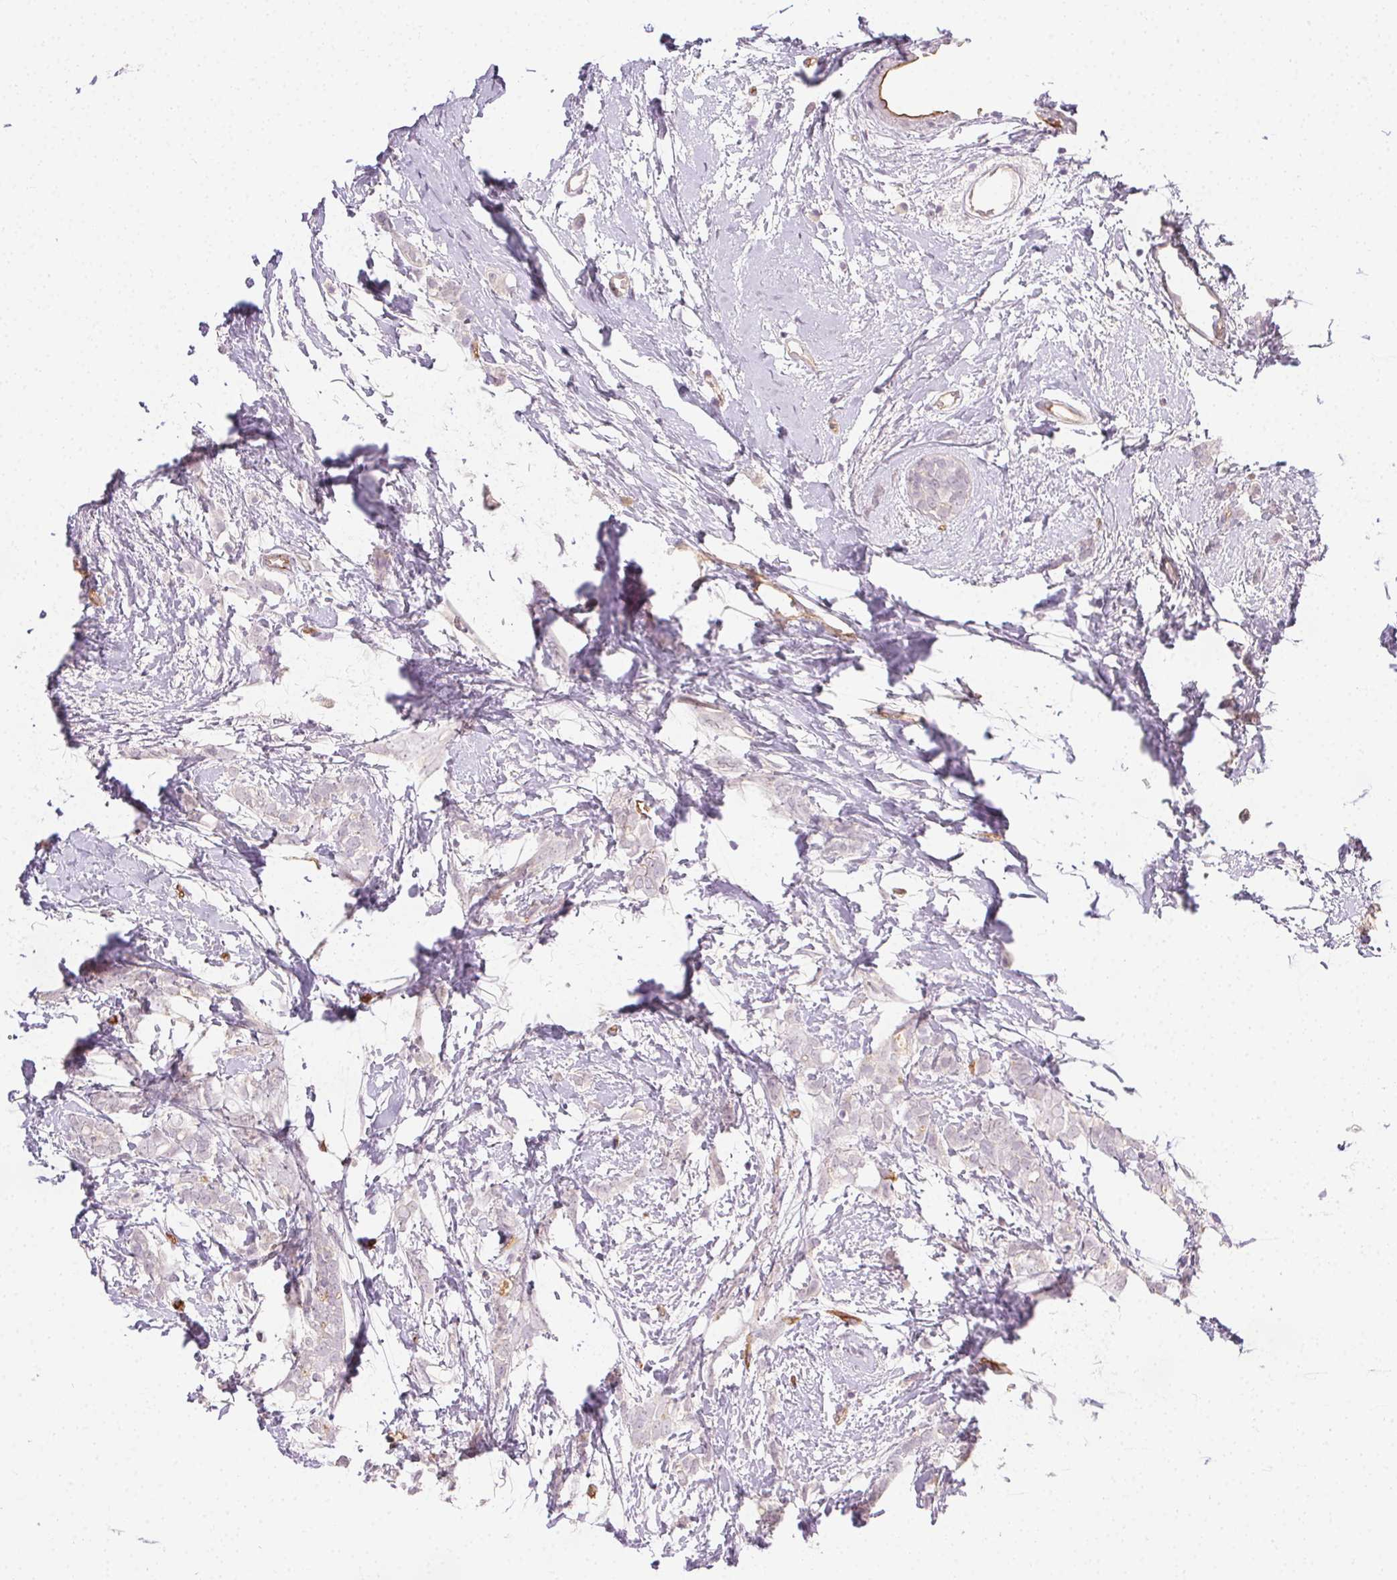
{"staining": {"intensity": "negative", "quantity": "none", "location": "none"}, "tissue": "breast cancer", "cell_type": "Tumor cells", "image_type": "cancer", "snomed": [{"axis": "morphology", "description": "Duct carcinoma"}, {"axis": "topography", "description": "Breast"}], "caption": "IHC micrograph of human breast infiltrating ductal carcinoma stained for a protein (brown), which exhibits no positivity in tumor cells.", "gene": "PODXL", "patient": {"sex": "female", "age": 40}}